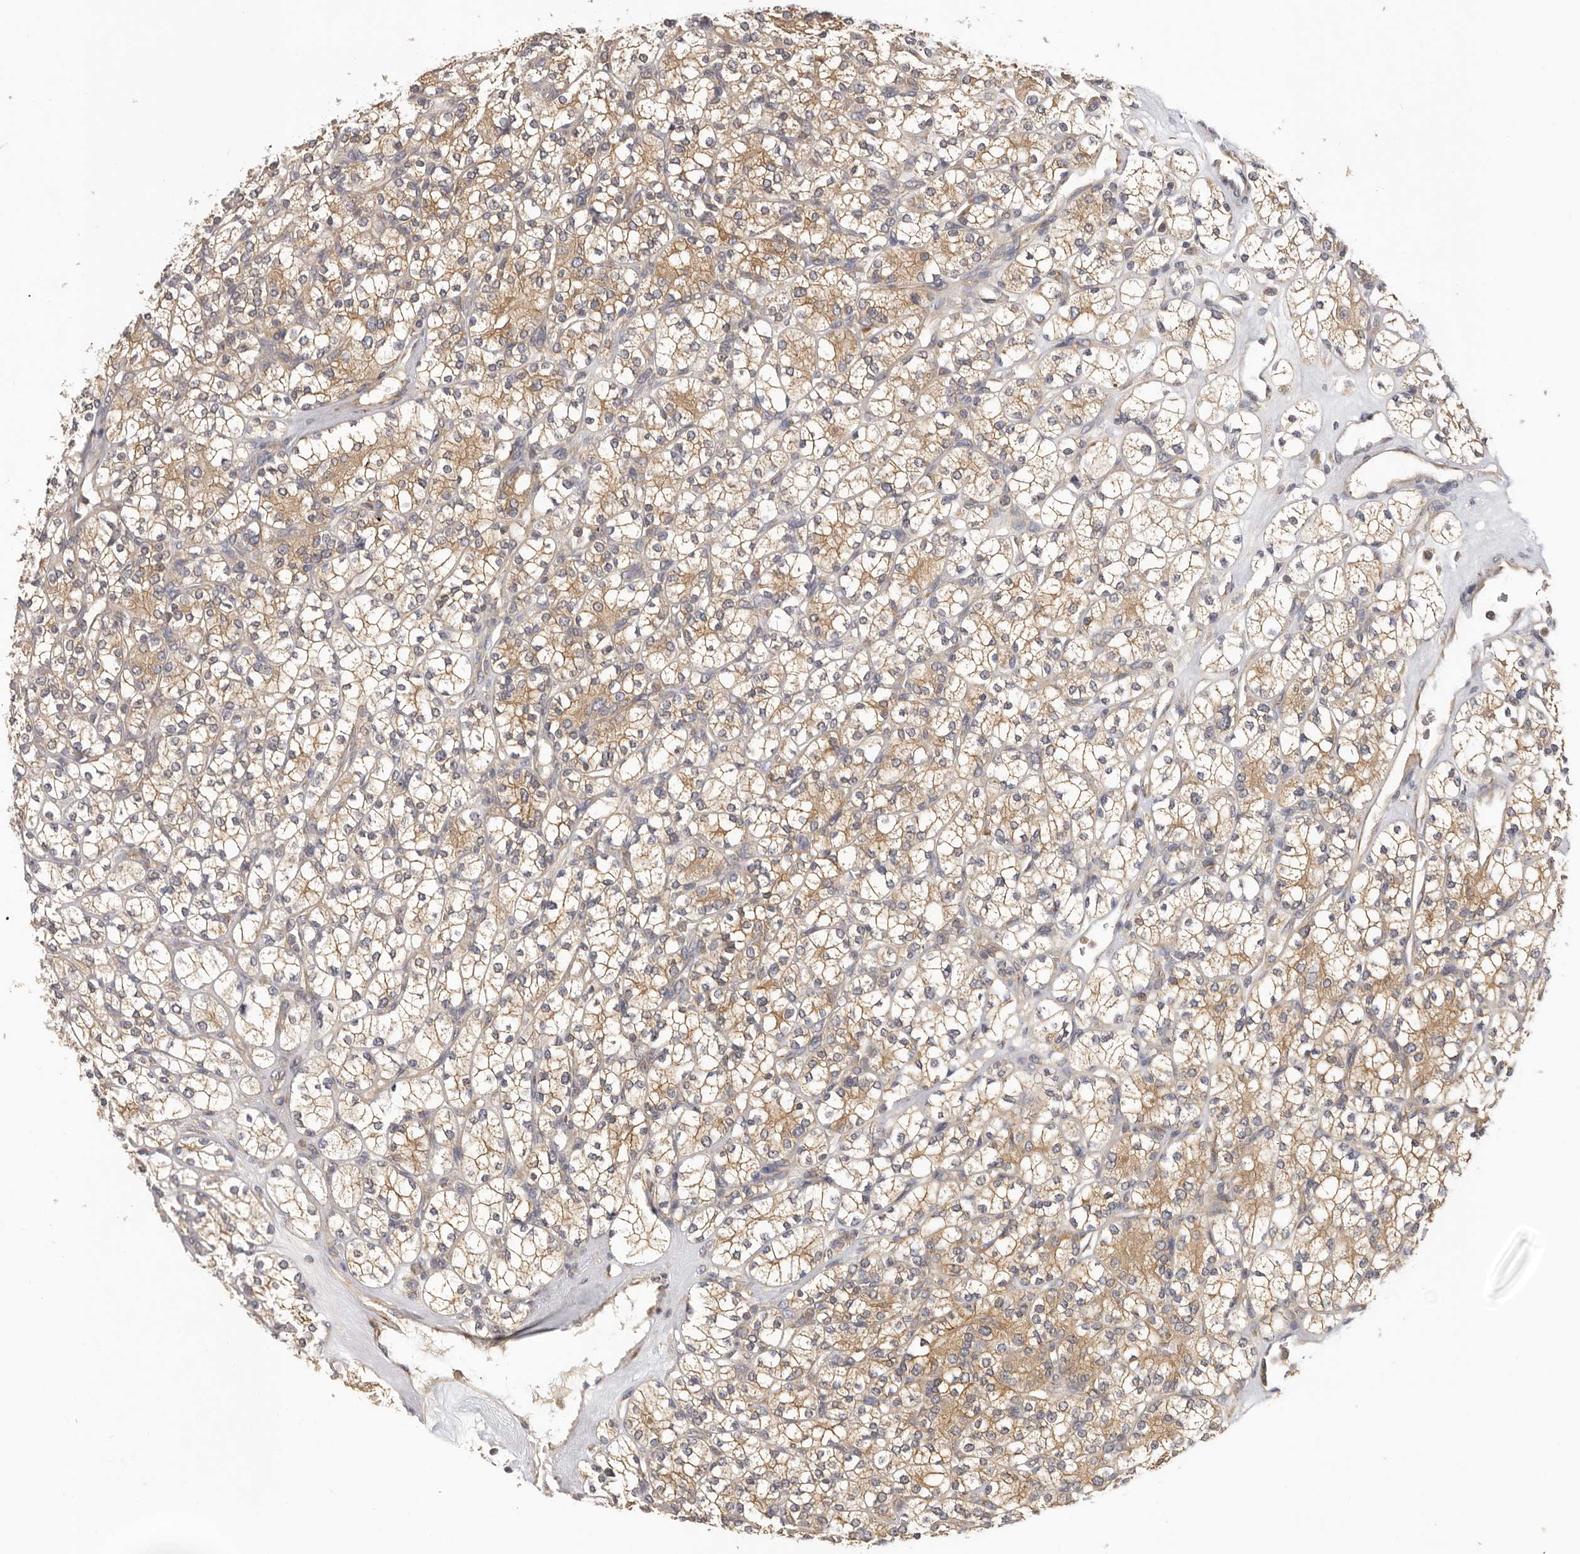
{"staining": {"intensity": "moderate", "quantity": ">75%", "location": "cytoplasmic/membranous"}, "tissue": "renal cancer", "cell_type": "Tumor cells", "image_type": "cancer", "snomed": [{"axis": "morphology", "description": "Adenocarcinoma, NOS"}, {"axis": "topography", "description": "Kidney"}], "caption": "There is medium levels of moderate cytoplasmic/membranous positivity in tumor cells of renal adenocarcinoma, as demonstrated by immunohistochemical staining (brown color).", "gene": "PPP1R42", "patient": {"sex": "male", "age": 77}}